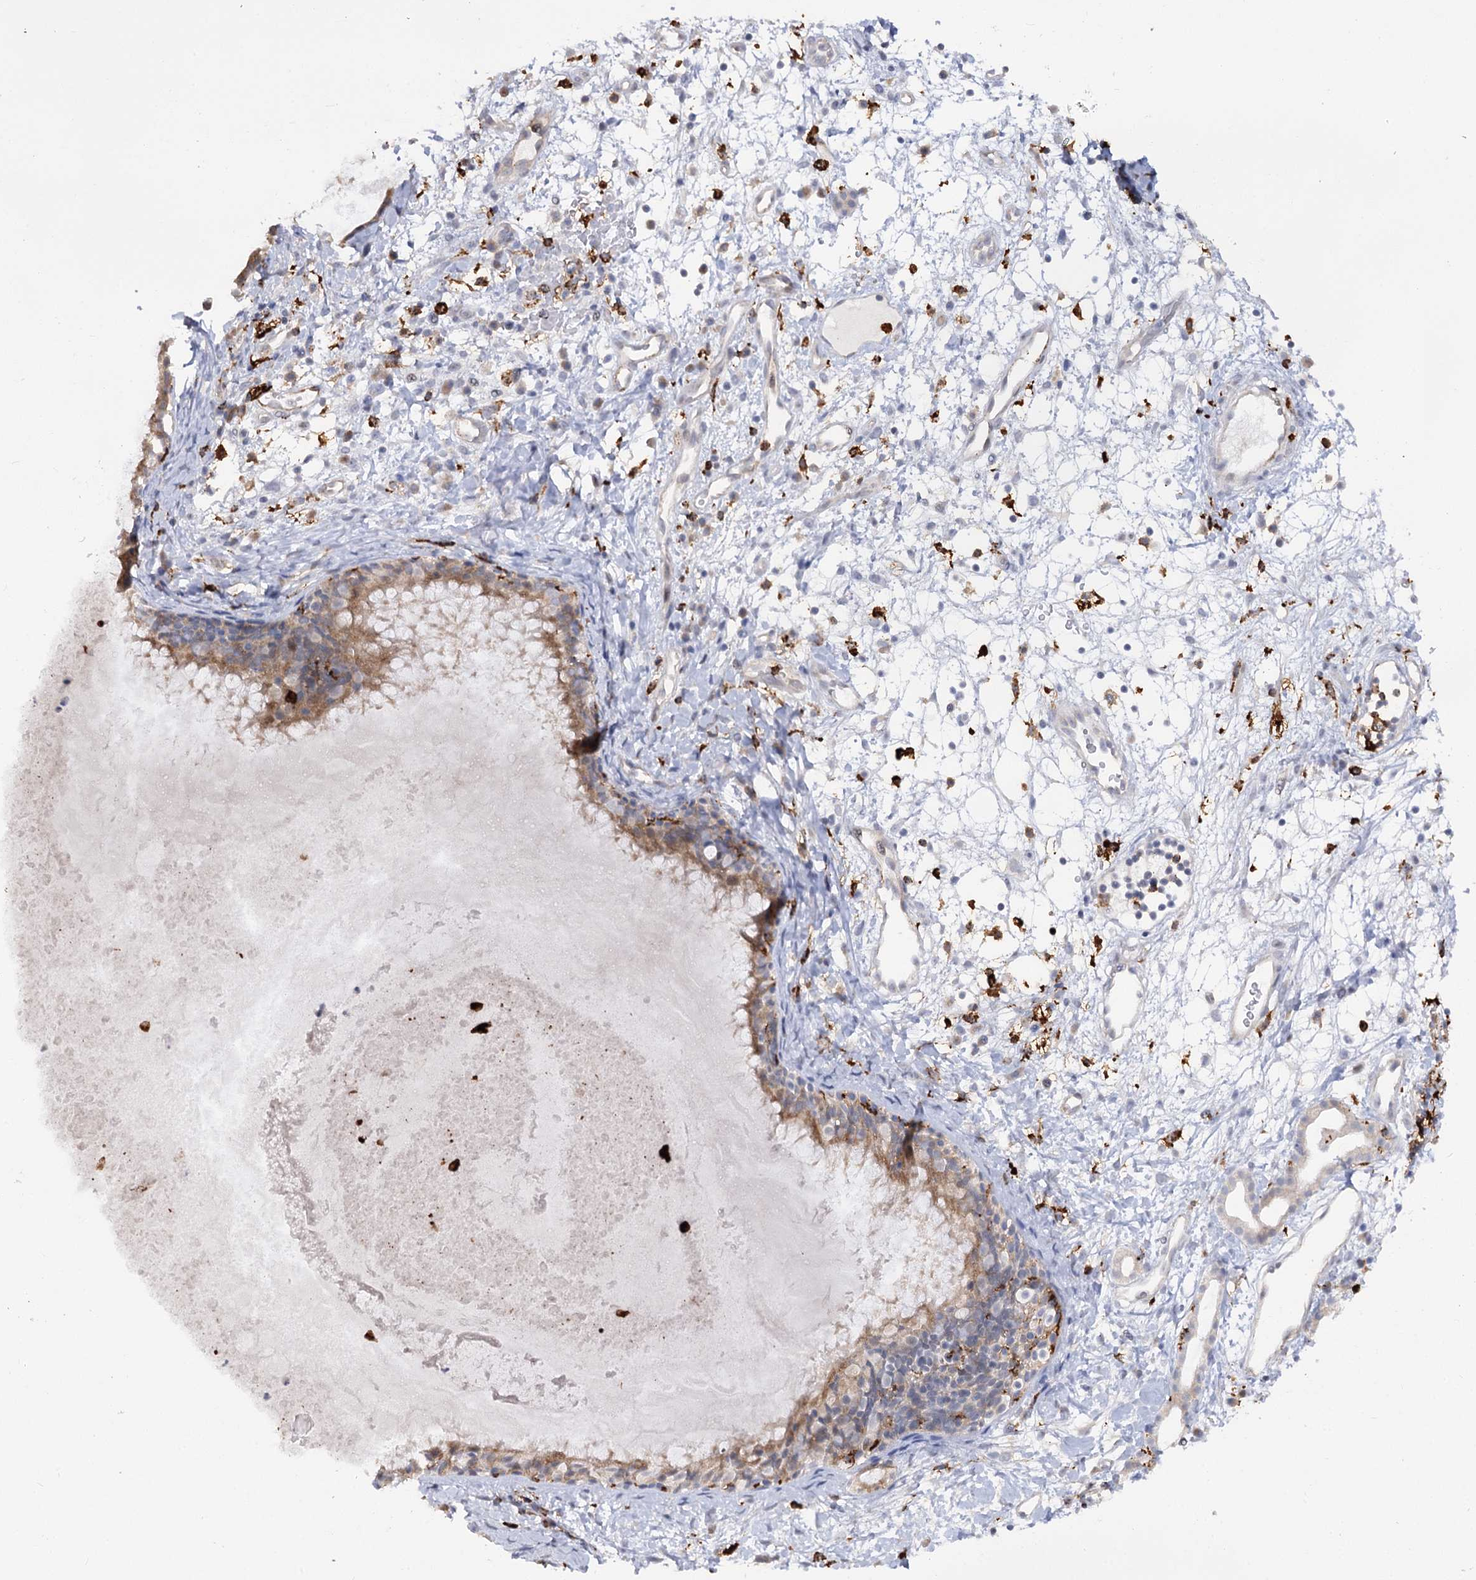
{"staining": {"intensity": "moderate", "quantity": ">75%", "location": "cytoplasmic/membranous"}, "tissue": "nasopharynx", "cell_type": "Respiratory epithelial cells", "image_type": "normal", "snomed": [{"axis": "morphology", "description": "Normal tissue, NOS"}, {"axis": "topography", "description": "Nasopharynx"}], "caption": "Immunohistochemical staining of unremarkable human nasopharynx displays moderate cytoplasmic/membranous protein positivity in approximately >75% of respiratory epithelial cells. (DAB = brown stain, brightfield microscopy at high magnification).", "gene": "PIWIL4", "patient": {"sex": "male", "age": 22}}